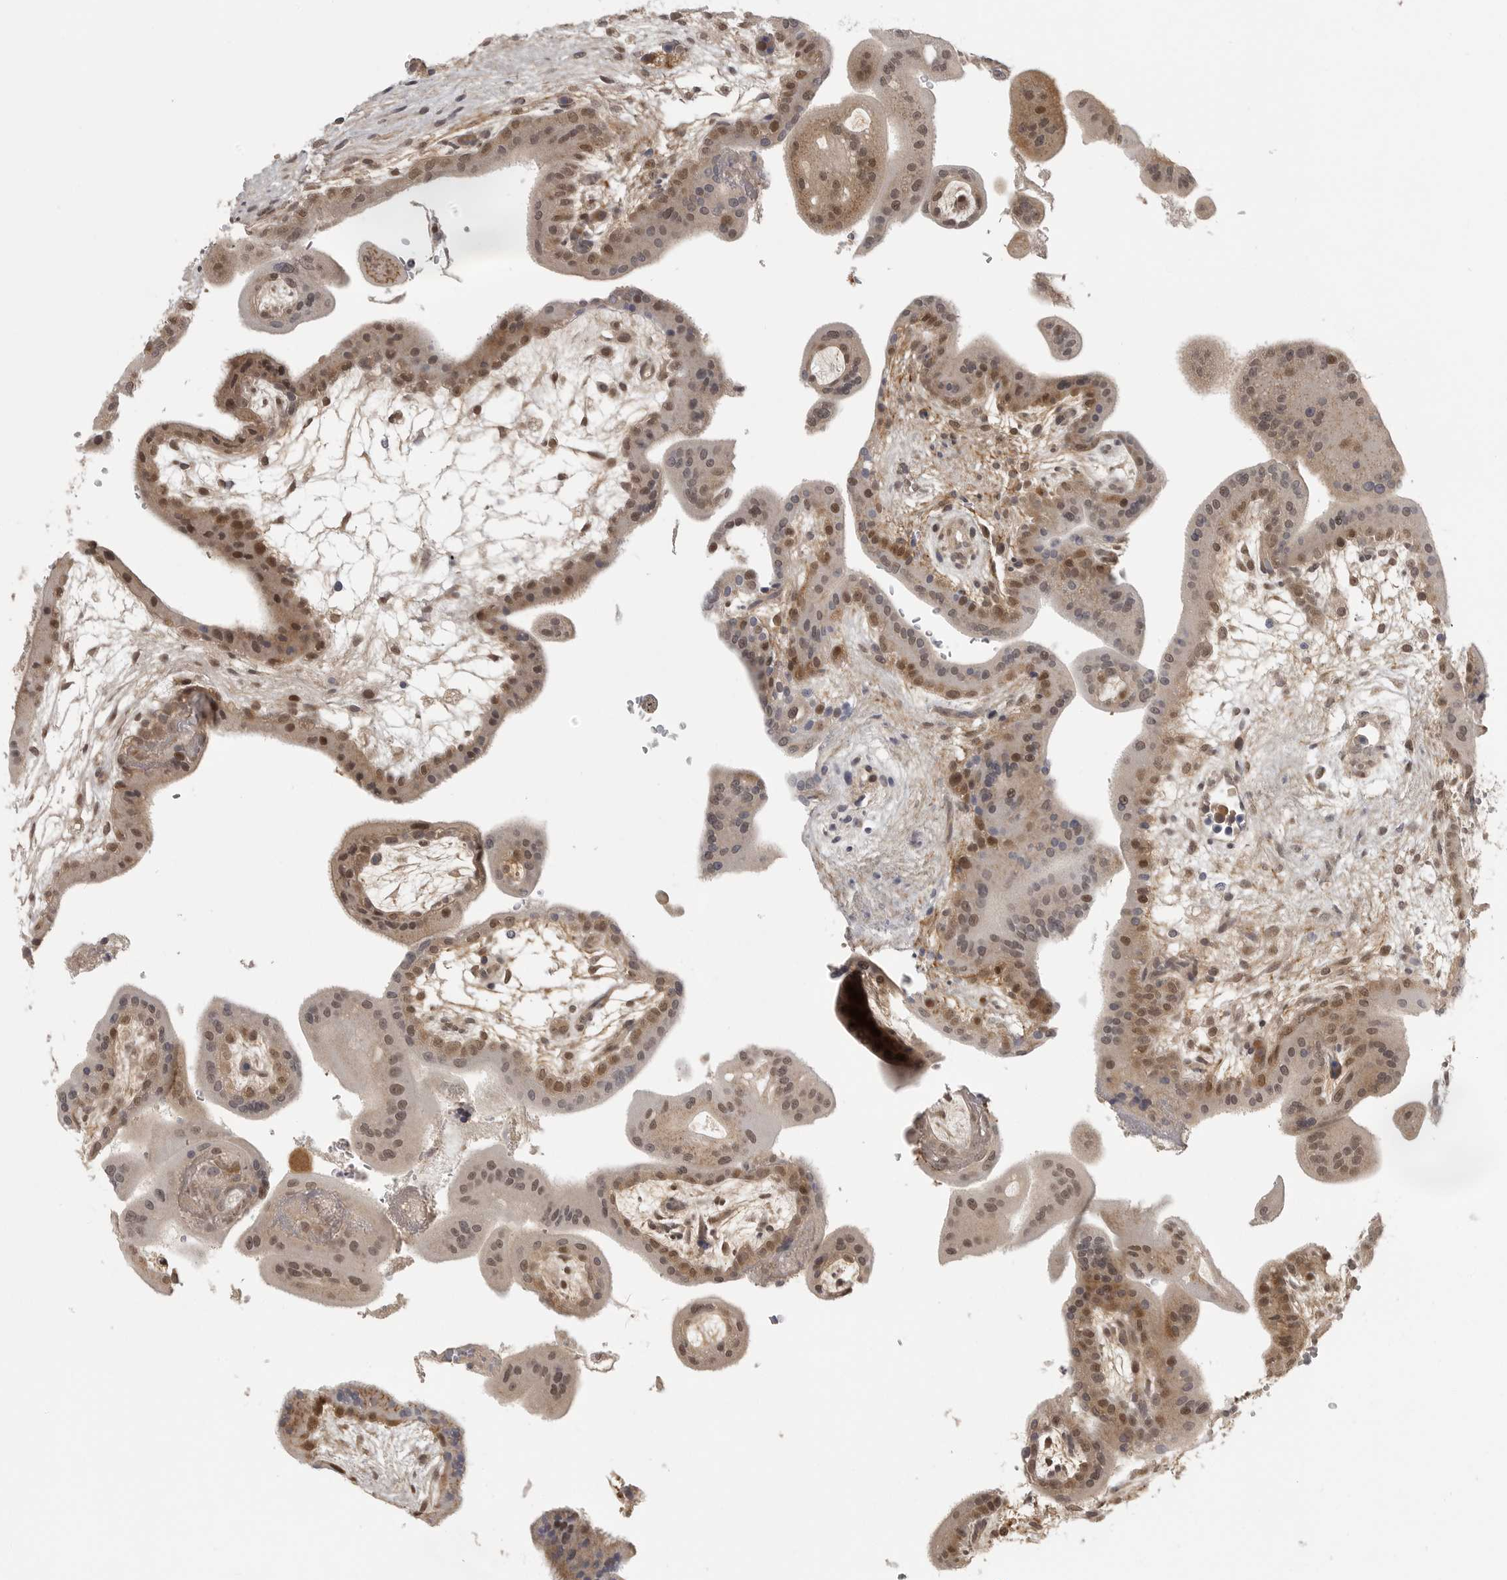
{"staining": {"intensity": "moderate", "quantity": ">75%", "location": "cytoplasmic/membranous,nuclear"}, "tissue": "placenta", "cell_type": "Decidual cells", "image_type": "normal", "snomed": [{"axis": "morphology", "description": "Normal tissue, NOS"}, {"axis": "topography", "description": "Placenta"}], "caption": "Immunohistochemistry (IHC) (DAB) staining of normal human placenta demonstrates moderate cytoplasmic/membranous,nuclear protein positivity in approximately >75% of decidual cells.", "gene": "UROD", "patient": {"sex": "female", "age": 35}}